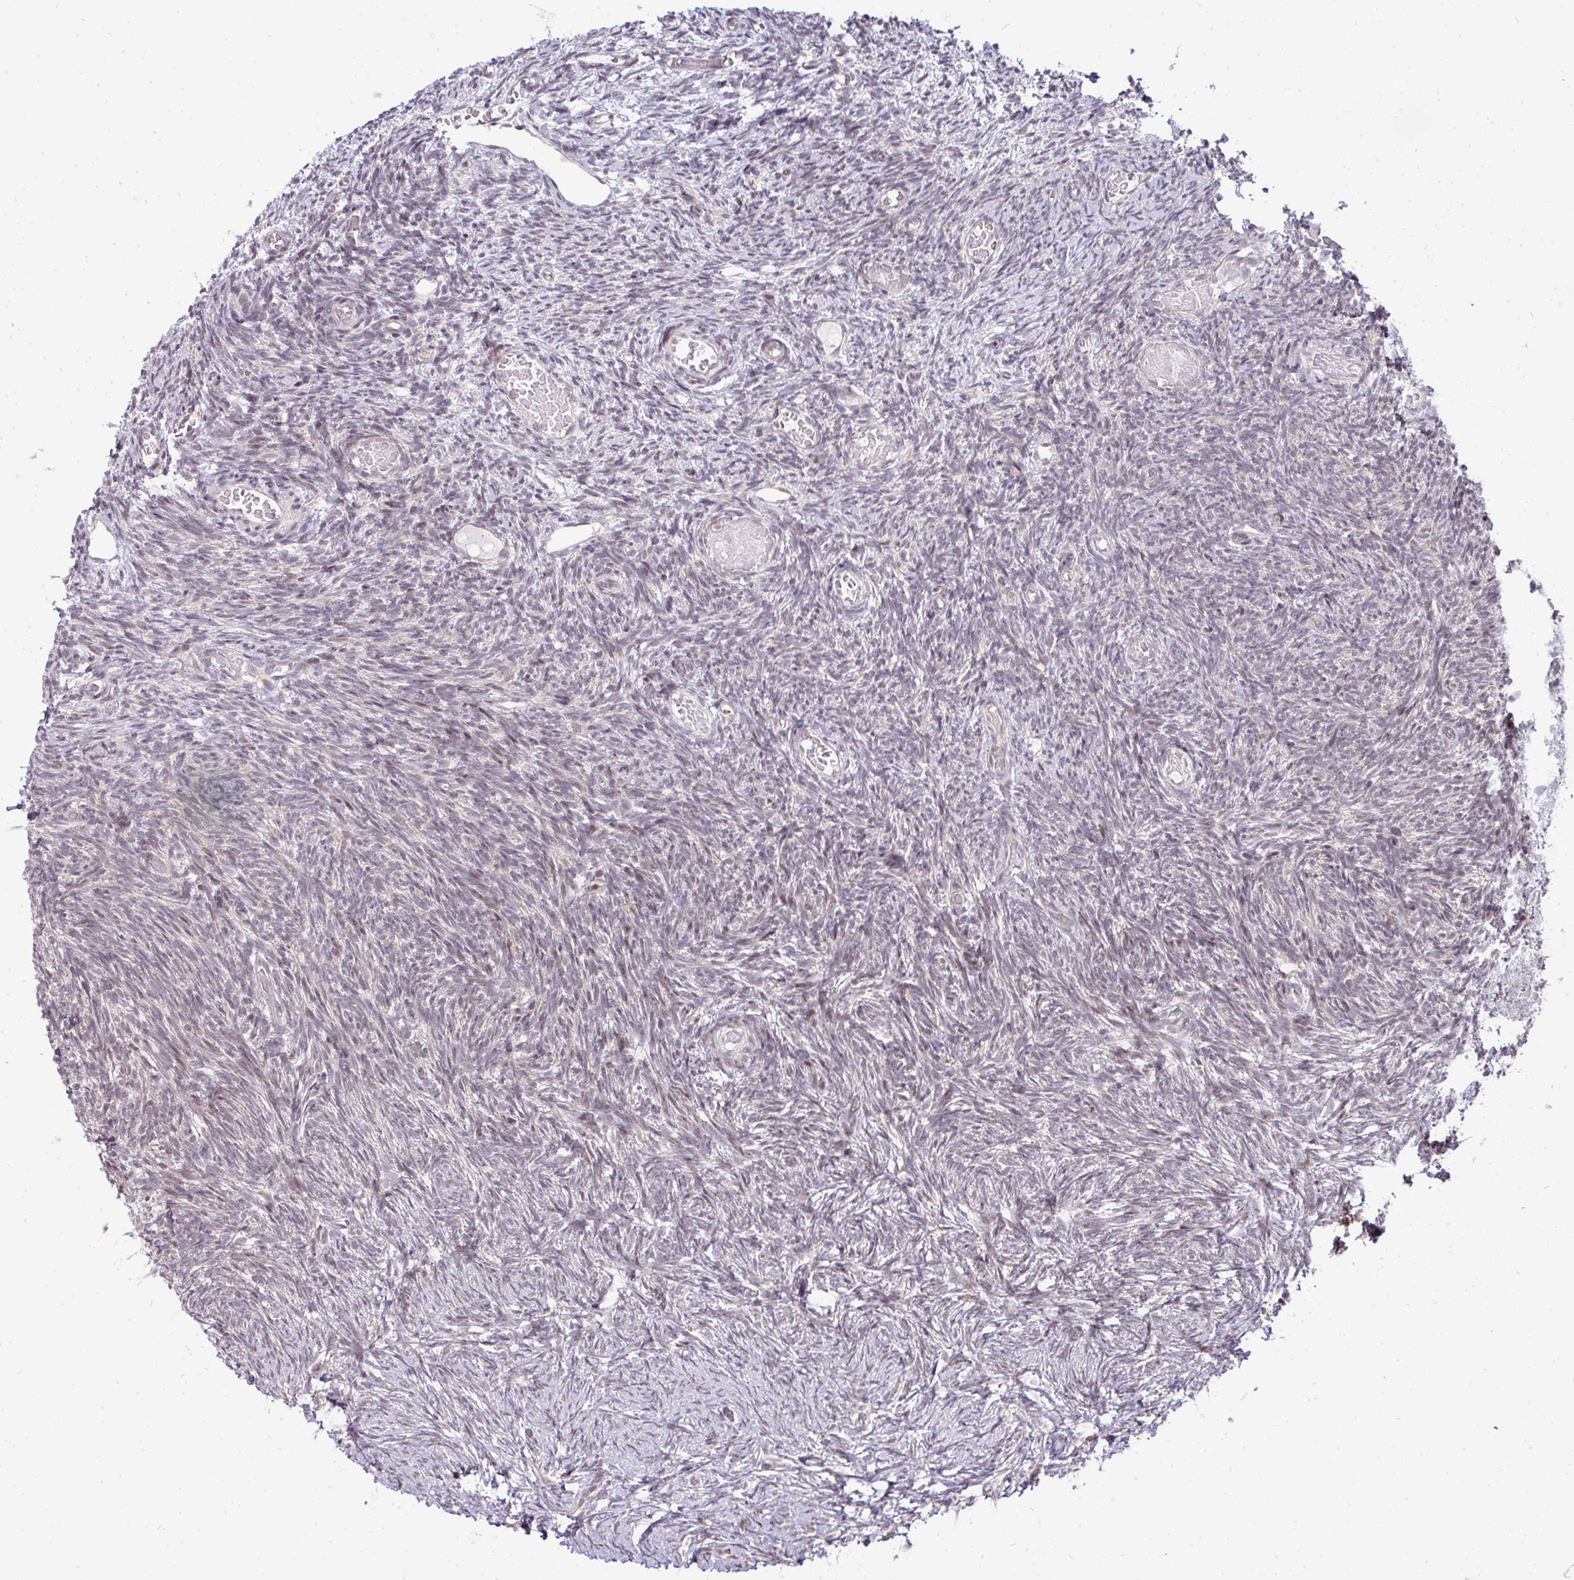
{"staining": {"intensity": "weak", "quantity": "<25%", "location": "nuclear"}, "tissue": "ovary", "cell_type": "Ovarian stroma cells", "image_type": "normal", "snomed": [{"axis": "morphology", "description": "Normal tissue, NOS"}, {"axis": "topography", "description": "Ovary"}], "caption": "An immunohistochemistry image of unremarkable ovary is shown. There is no staining in ovarian stroma cells of ovary. The staining is performed using DAB brown chromogen with nuclei counter-stained in using hematoxylin.", "gene": "MAZ", "patient": {"sex": "female", "age": 39}}